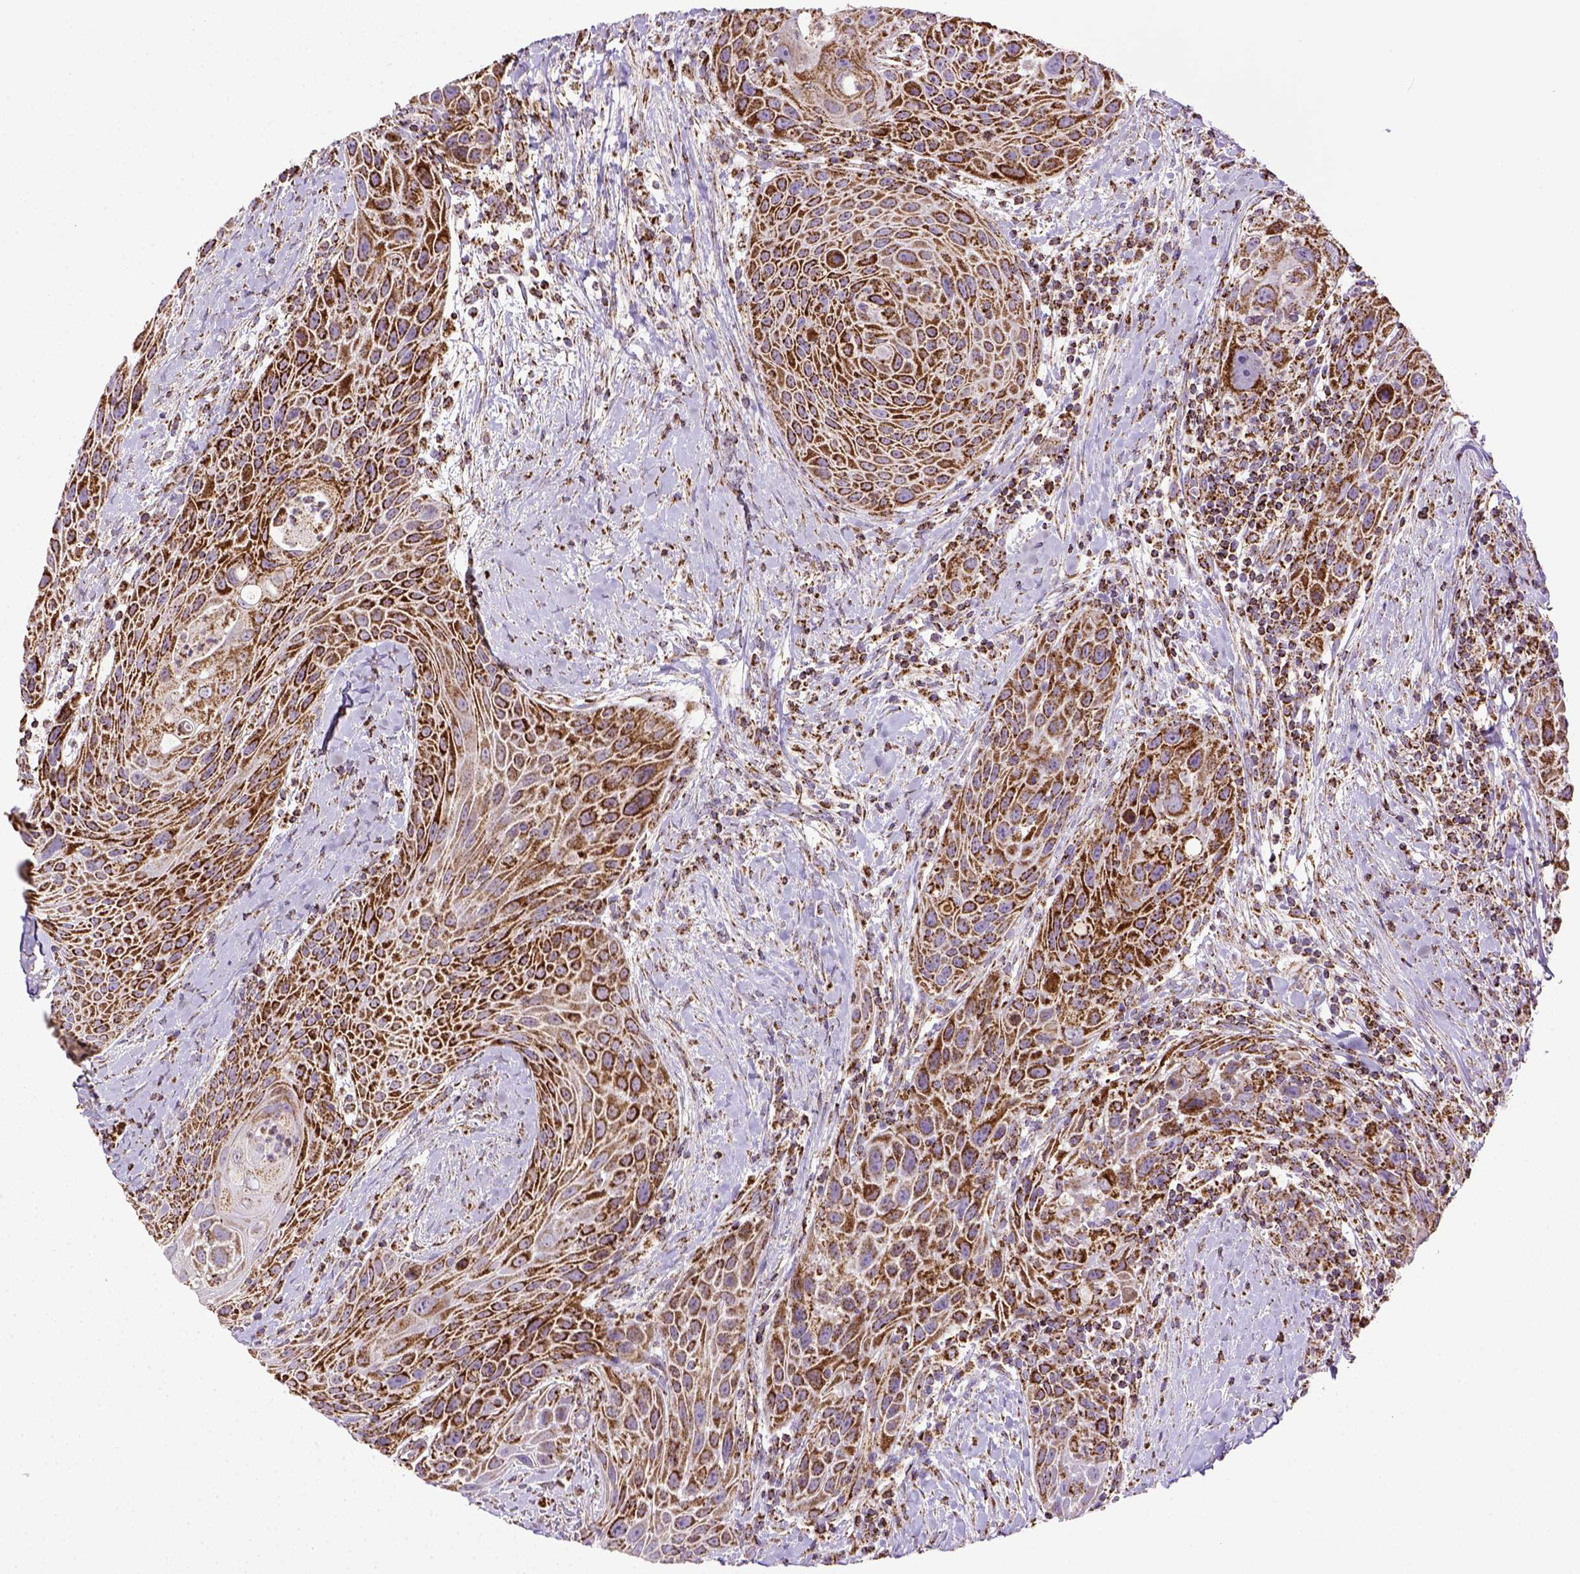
{"staining": {"intensity": "strong", "quantity": ">75%", "location": "cytoplasmic/membranous"}, "tissue": "head and neck cancer", "cell_type": "Tumor cells", "image_type": "cancer", "snomed": [{"axis": "morphology", "description": "Squamous cell carcinoma, NOS"}, {"axis": "topography", "description": "Head-Neck"}], "caption": "High-power microscopy captured an immunohistochemistry (IHC) image of head and neck cancer, revealing strong cytoplasmic/membranous expression in about >75% of tumor cells. The protein of interest is shown in brown color, while the nuclei are stained blue.", "gene": "MT-CO1", "patient": {"sex": "male", "age": 69}}